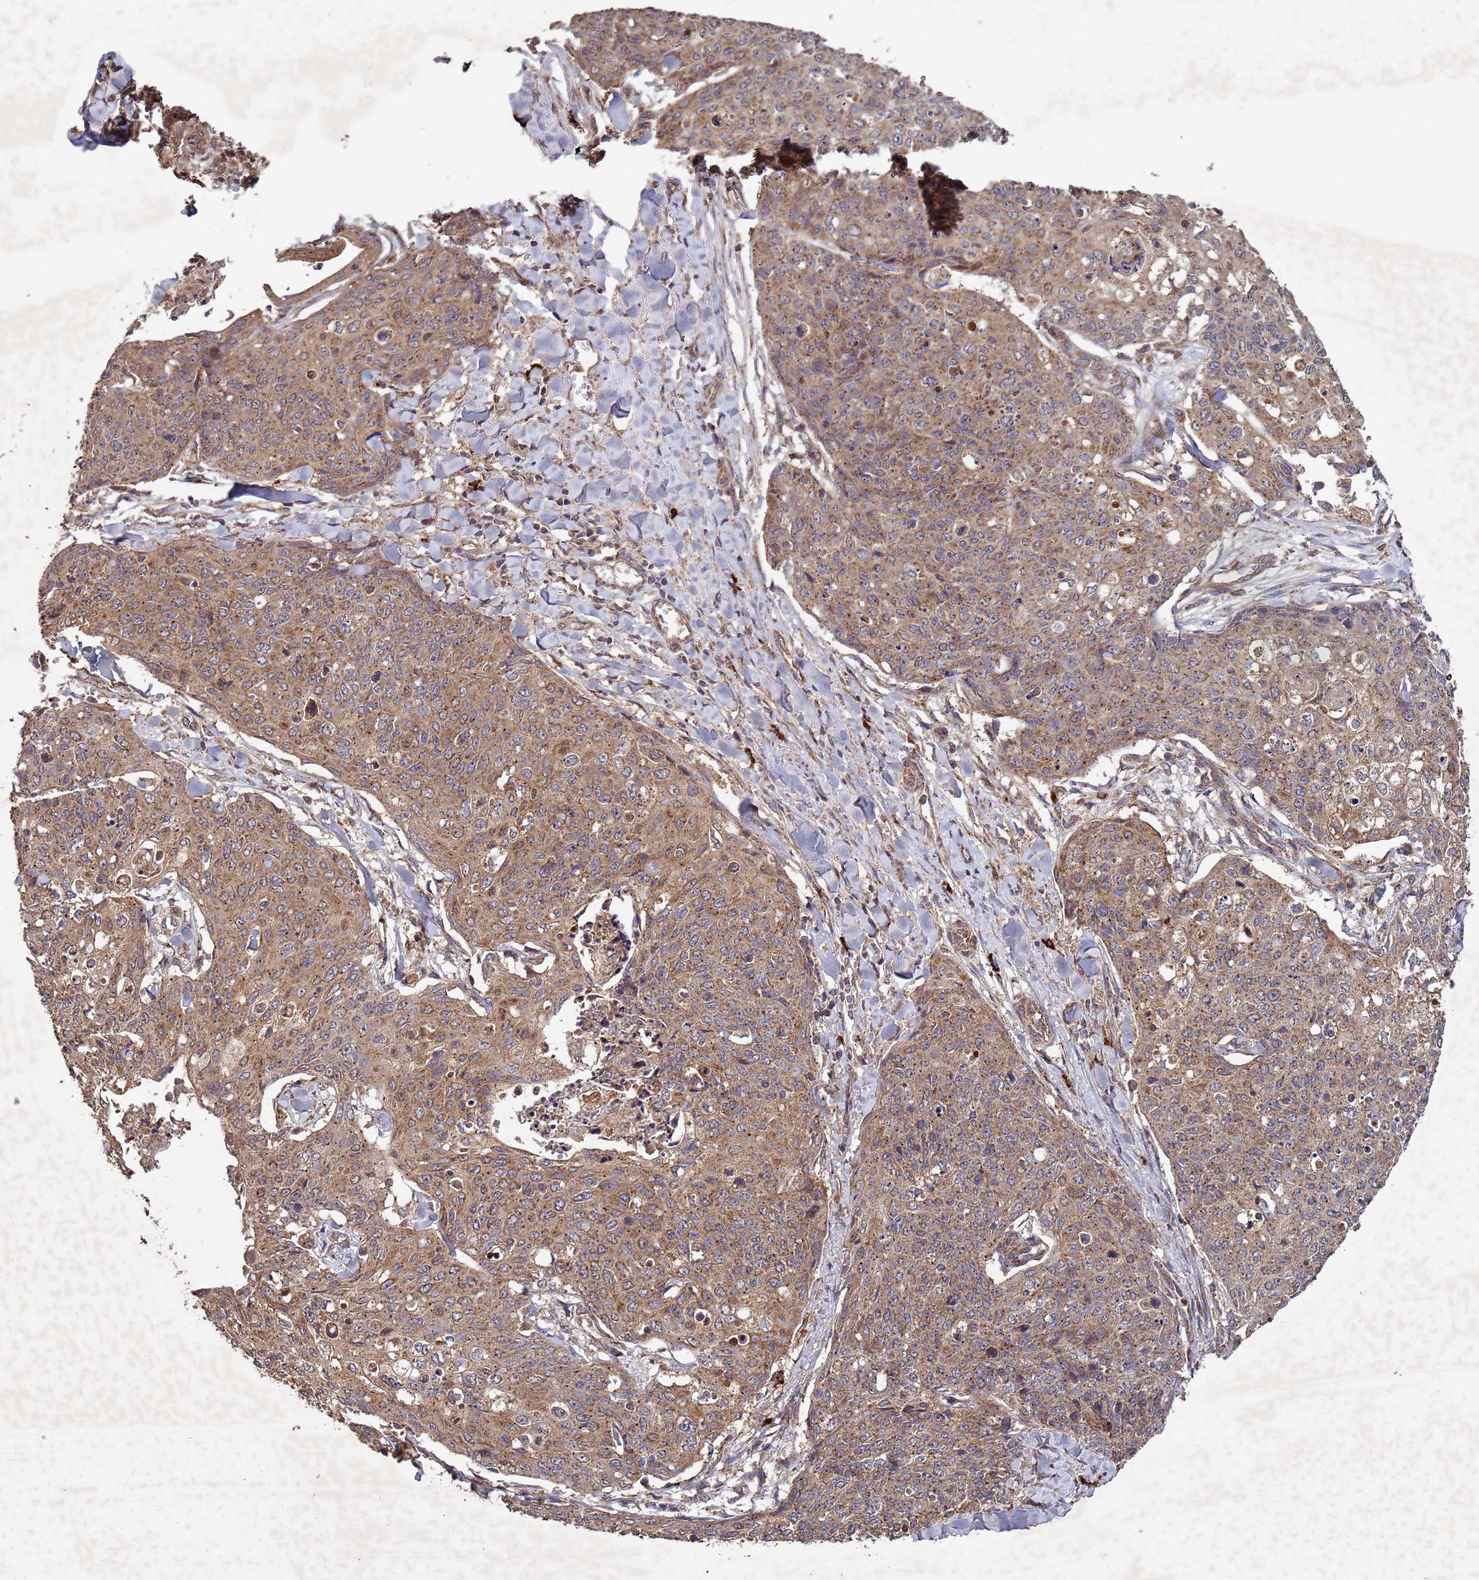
{"staining": {"intensity": "moderate", "quantity": ">75%", "location": "cytoplasmic/membranous"}, "tissue": "skin cancer", "cell_type": "Tumor cells", "image_type": "cancer", "snomed": [{"axis": "morphology", "description": "Squamous cell carcinoma, NOS"}, {"axis": "topography", "description": "Skin"}, {"axis": "topography", "description": "Vulva"}], "caption": "An image of skin cancer (squamous cell carcinoma) stained for a protein reveals moderate cytoplasmic/membranous brown staining in tumor cells. Using DAB (3,3'-diaminobenzidine) (brown) and hematoxylin (blue) stains, captured at high magnification using brightfield microscopy.", "gene": "FASTKD1", "patient": {"sex": "female", "age": 85}}